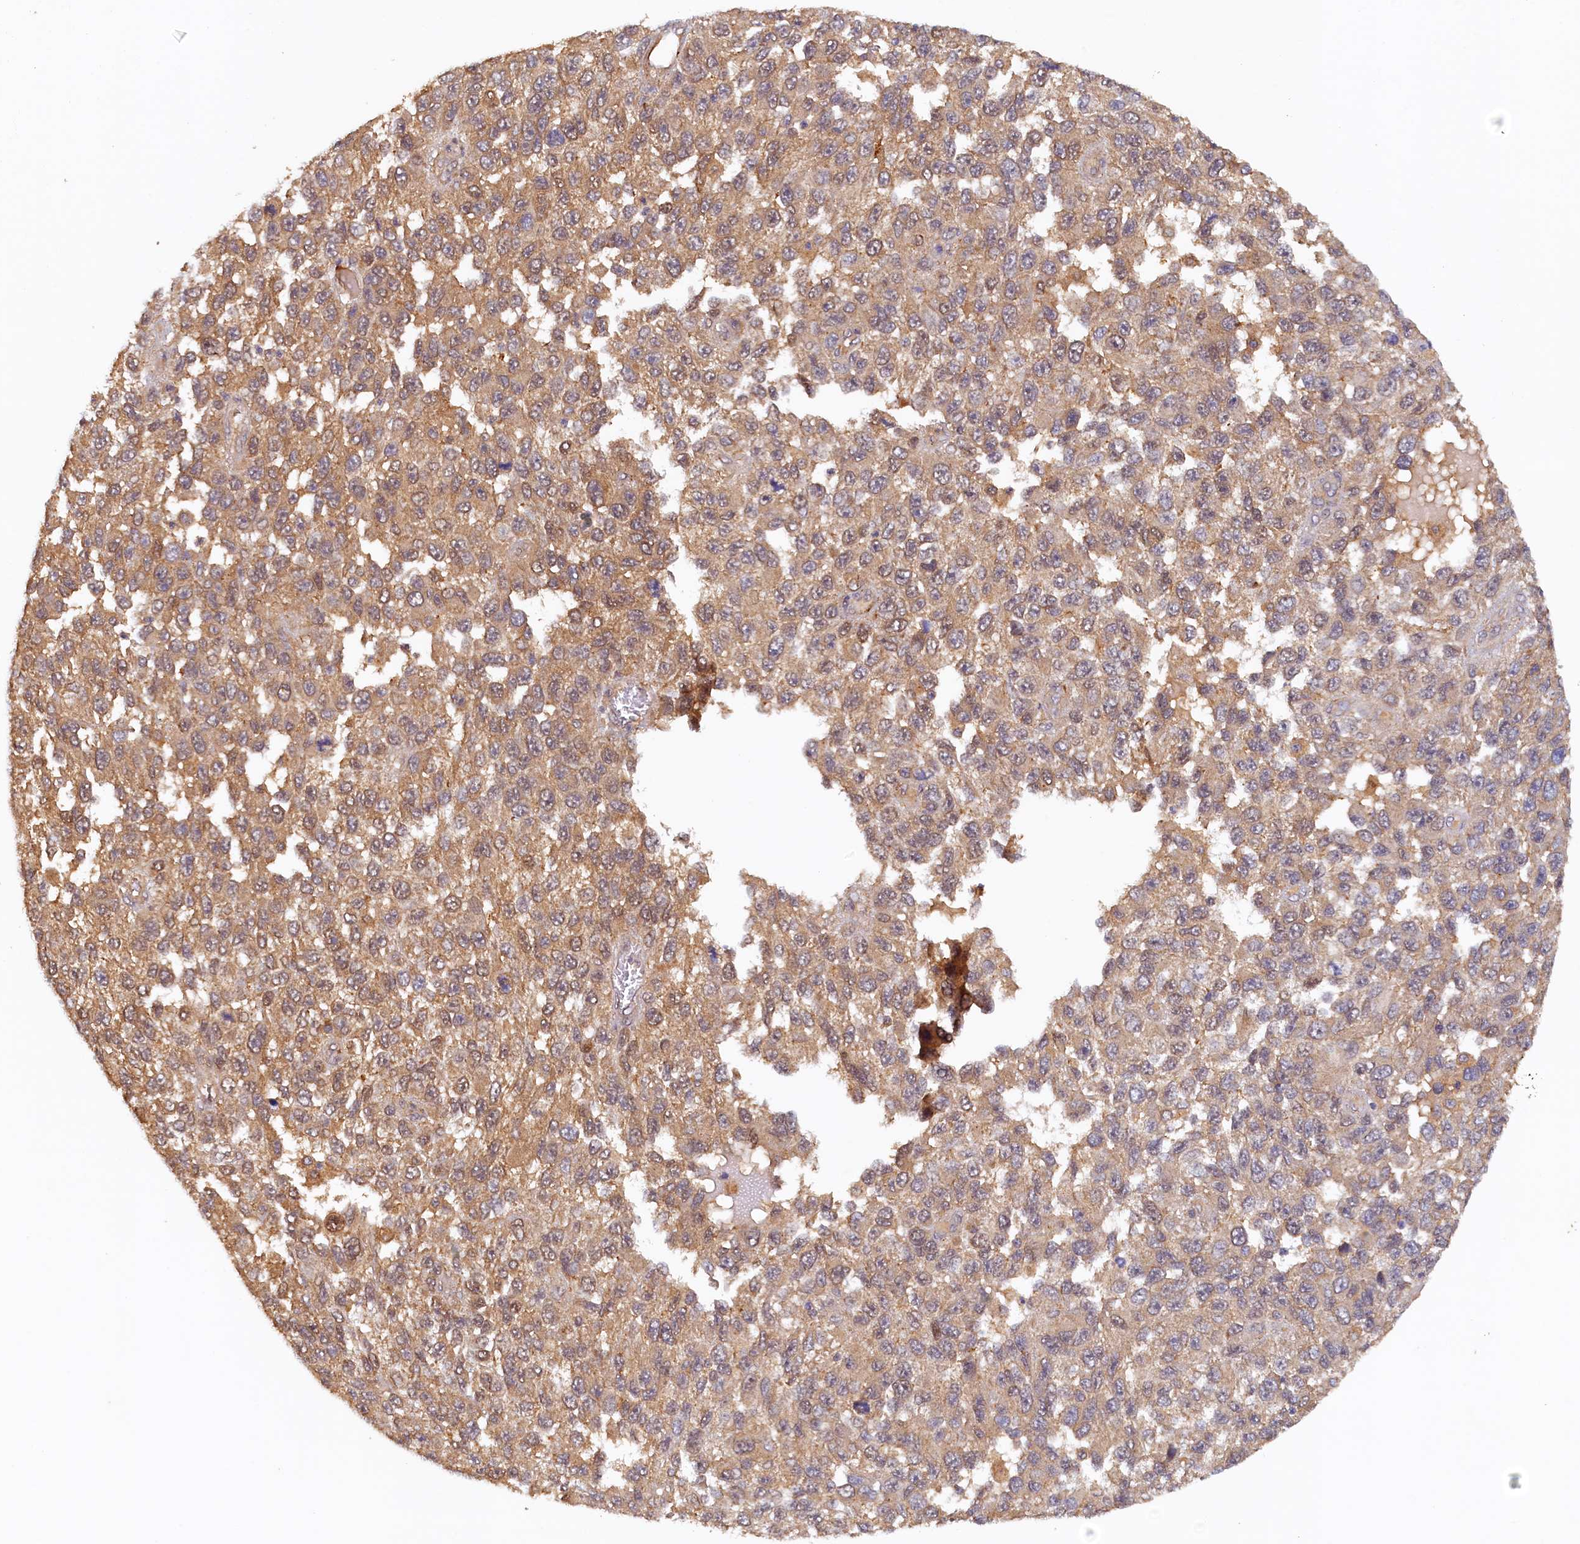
{"staining": {"intensity": "moderate", "quantity": "25%-75%", "location": "cytoplasmic/membranous,nuclear"}, "tissue": "melanoma", "cell_type": "Tumor cells", "image_type": "cancer", "snomed": [{"axis": "morphology", "description": "Normal tissue, NOS"}, {"axis": "morphology", "description": "Malignant melanoma, NOS"}, {"axis": "topography", "description": "Skin"}], "caption": "A high-resolution image shows immunohistochemistry staining of melanoma, which demonstrates moderate cytoplasmic/membranous and nuclear staining in about 25%-75% of tumor cells.", "gene": "UBL7", "patient": {"sex": "female", "age": 96}}